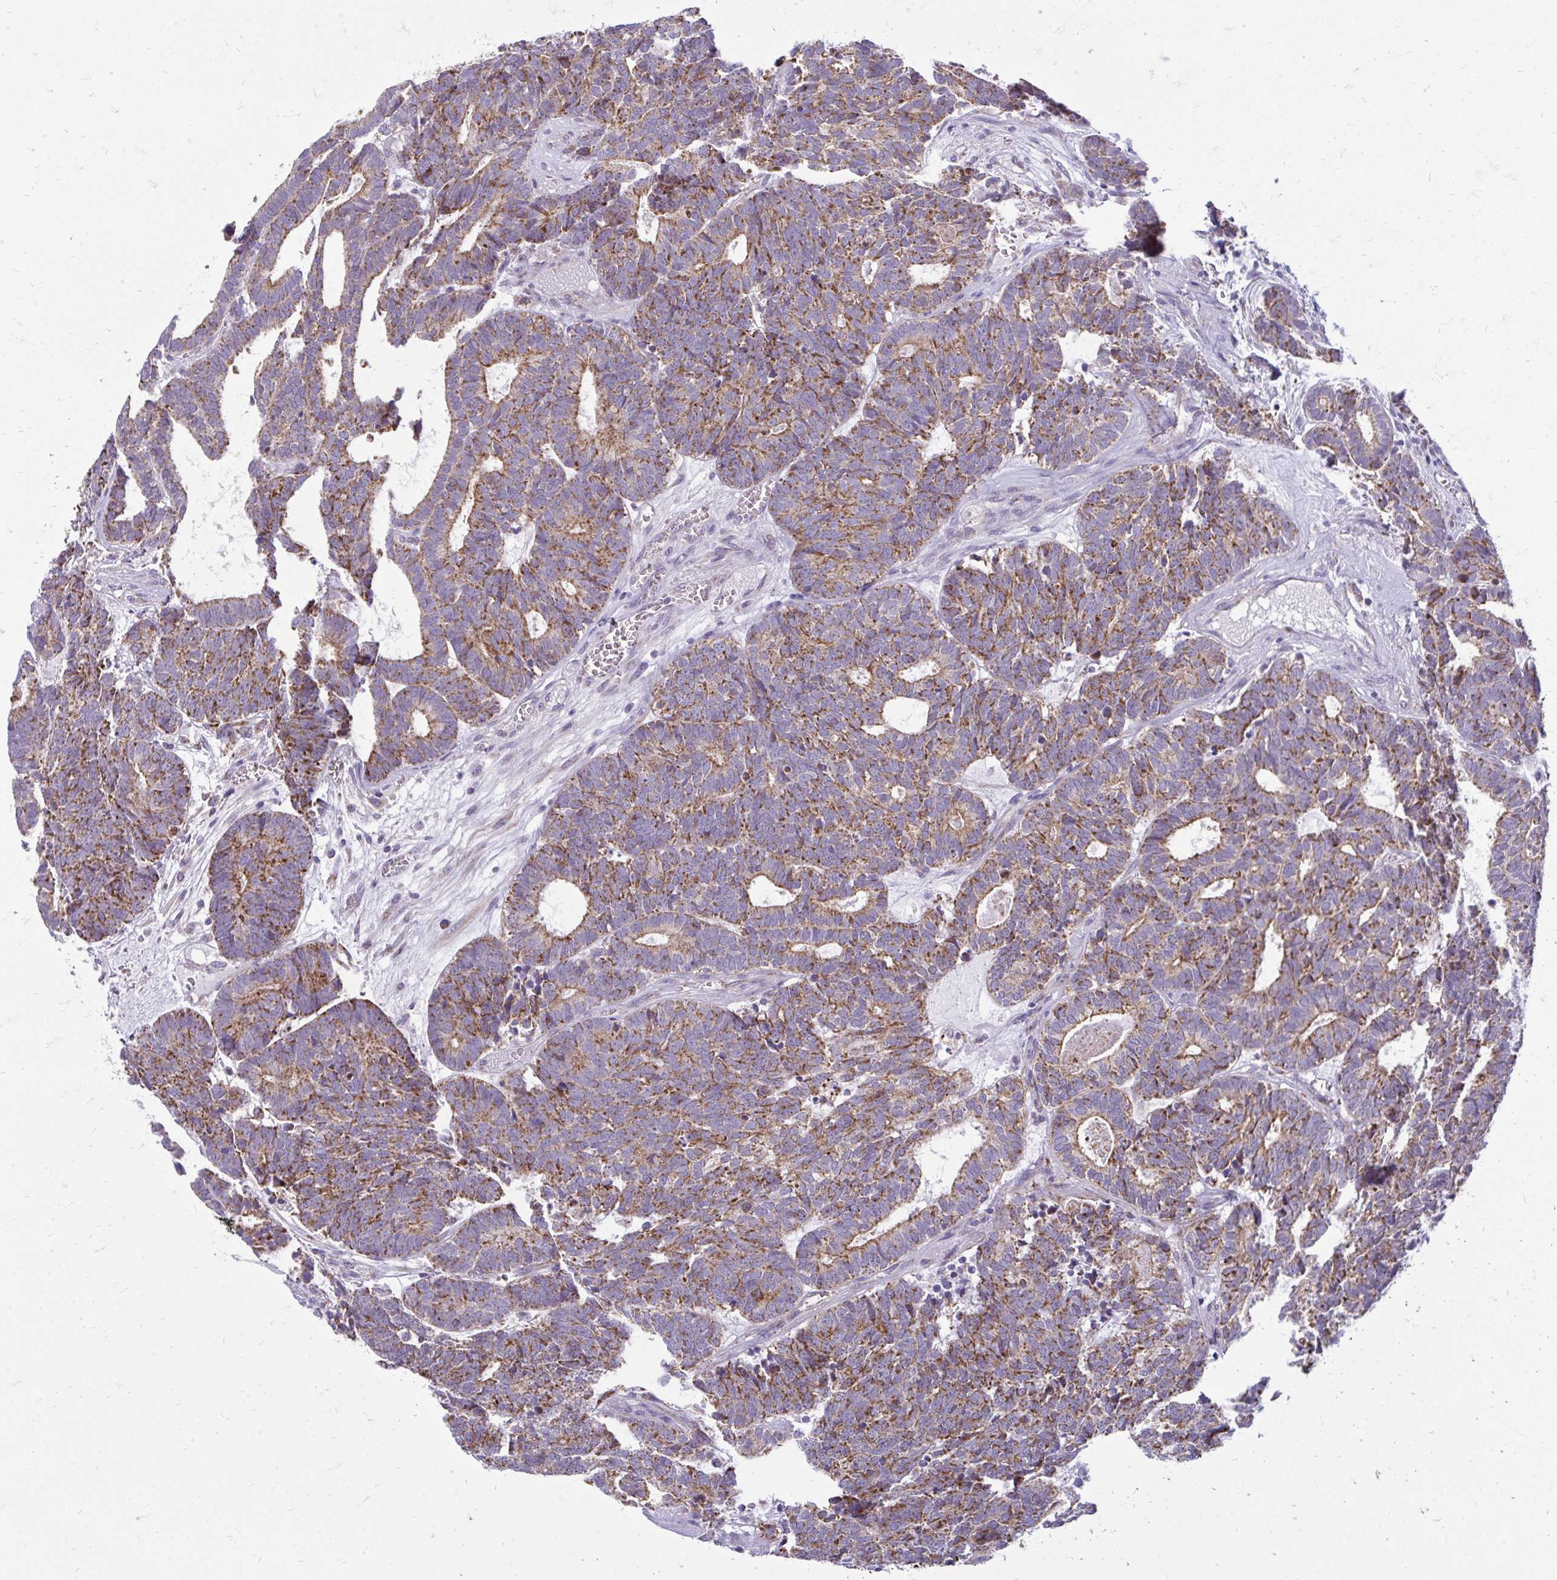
{"staining": {"intensity": "moderate", "quantity": ">75%", "location": "cytoplasmic/membranous"}, "tissue": "head and neck cancer", "cell_type": "Tumor cells", "image_type": "cancer", "snomed": [{"axis": "morphology", "description": "Adenocarcinoma, NOS"}, {"axis": "topography", "description": "Head-Neck"}], "caption": "This is an image of immunohistochemistry staining of head and neck adenocarcinoma, which shows moderate positivity in the cytoplasmic/membranous of tumor cells.", "gene": "IFIT1", "patient": {"sex": "female", "age": 81}}